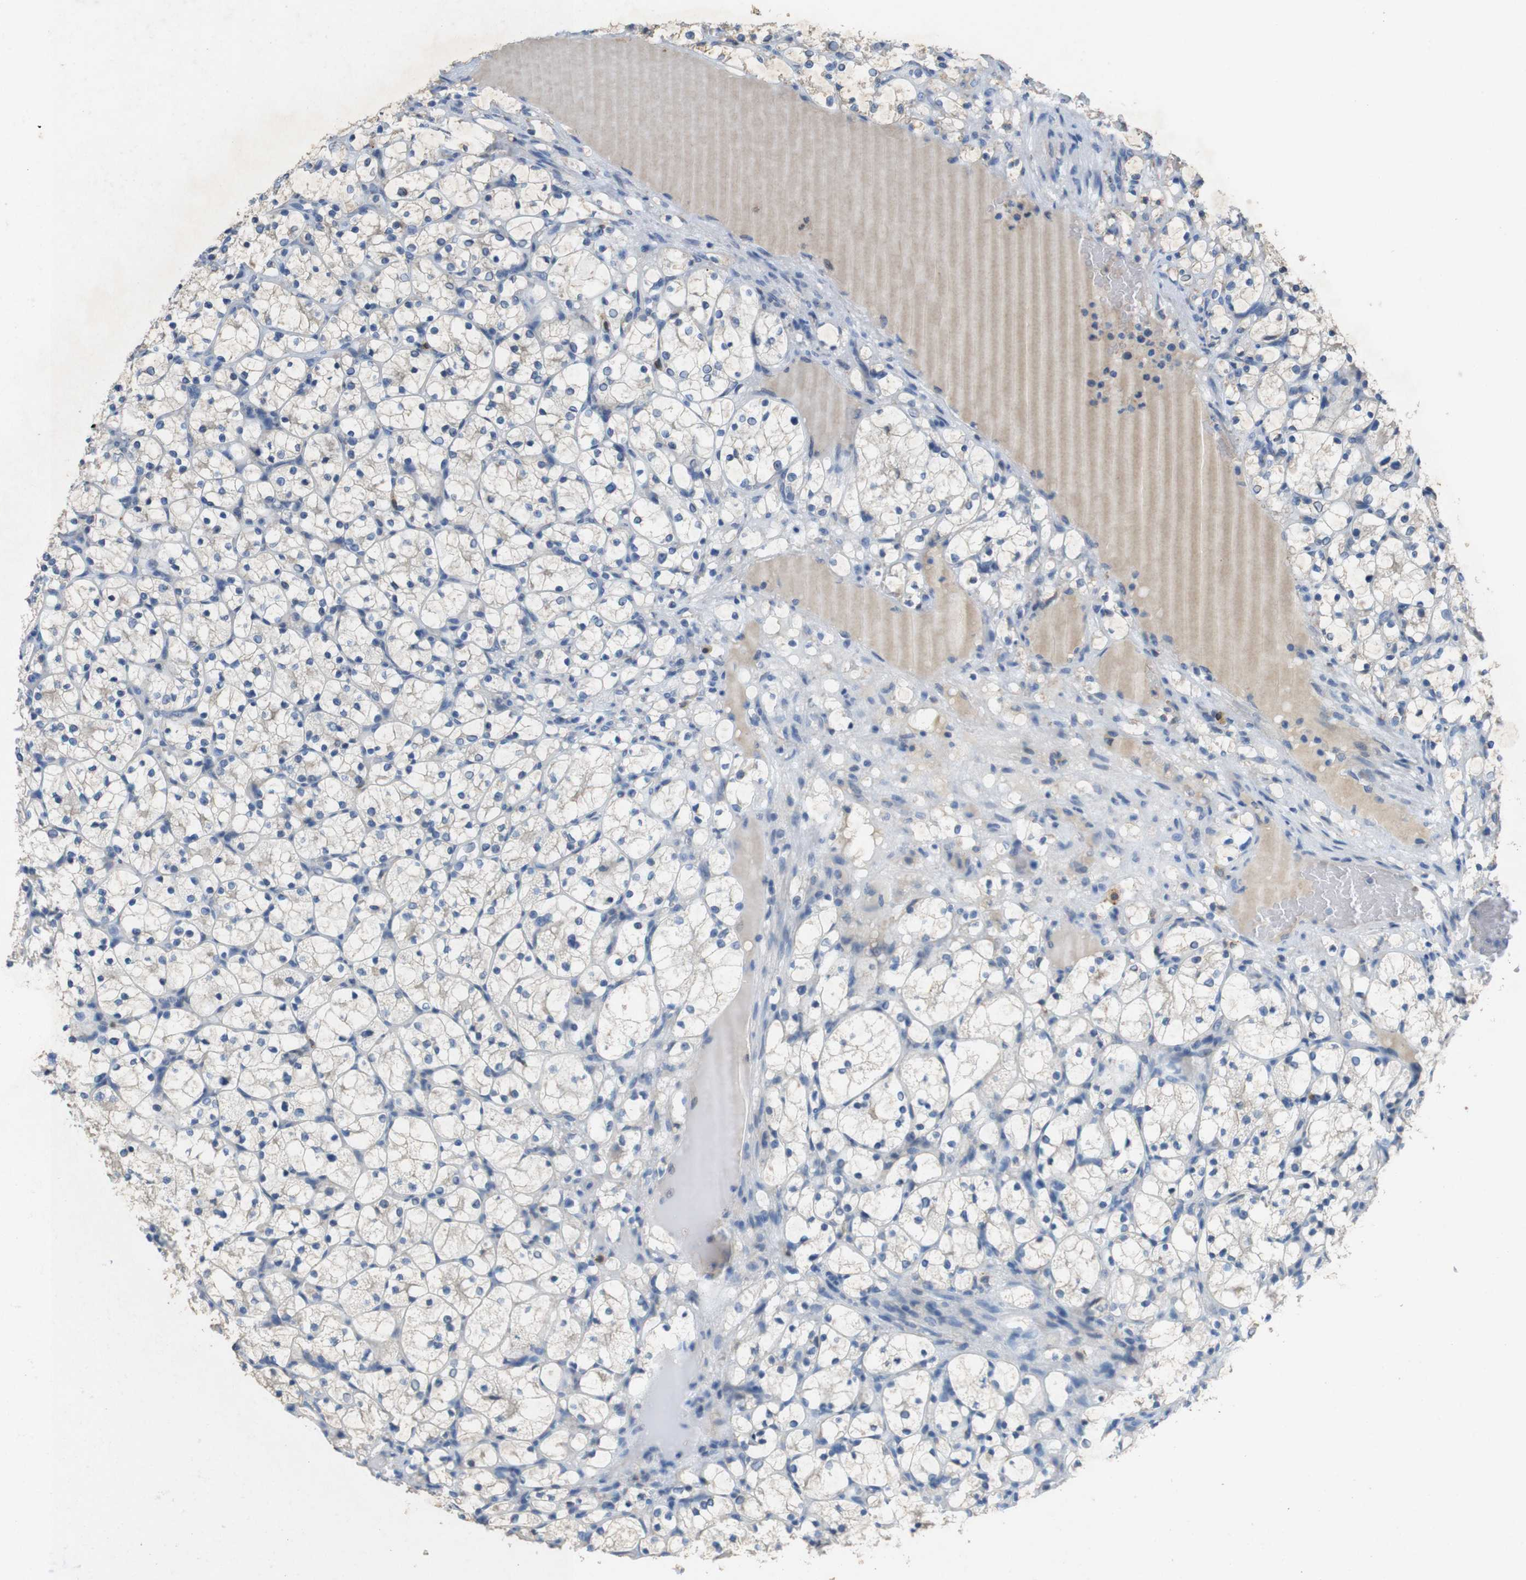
{"staining": {"intensity": "negative", "quantity": "none", "location": "none"}, "tissue": "renal cancer", "cell_type": "Tumor cells", "image_type": "cancer", "snomed": [{"axis": "morphology", "description": "Adenocarcinoma, NOS"}, {"axis": "topography", "description": "Kidney"}], "caption": "Histopathology image shows no significant protein positivity in tumor cells of adenocarcinoma (renal).", "gene": "TJP3", "patient": {"sex": "female", "age": 69}}